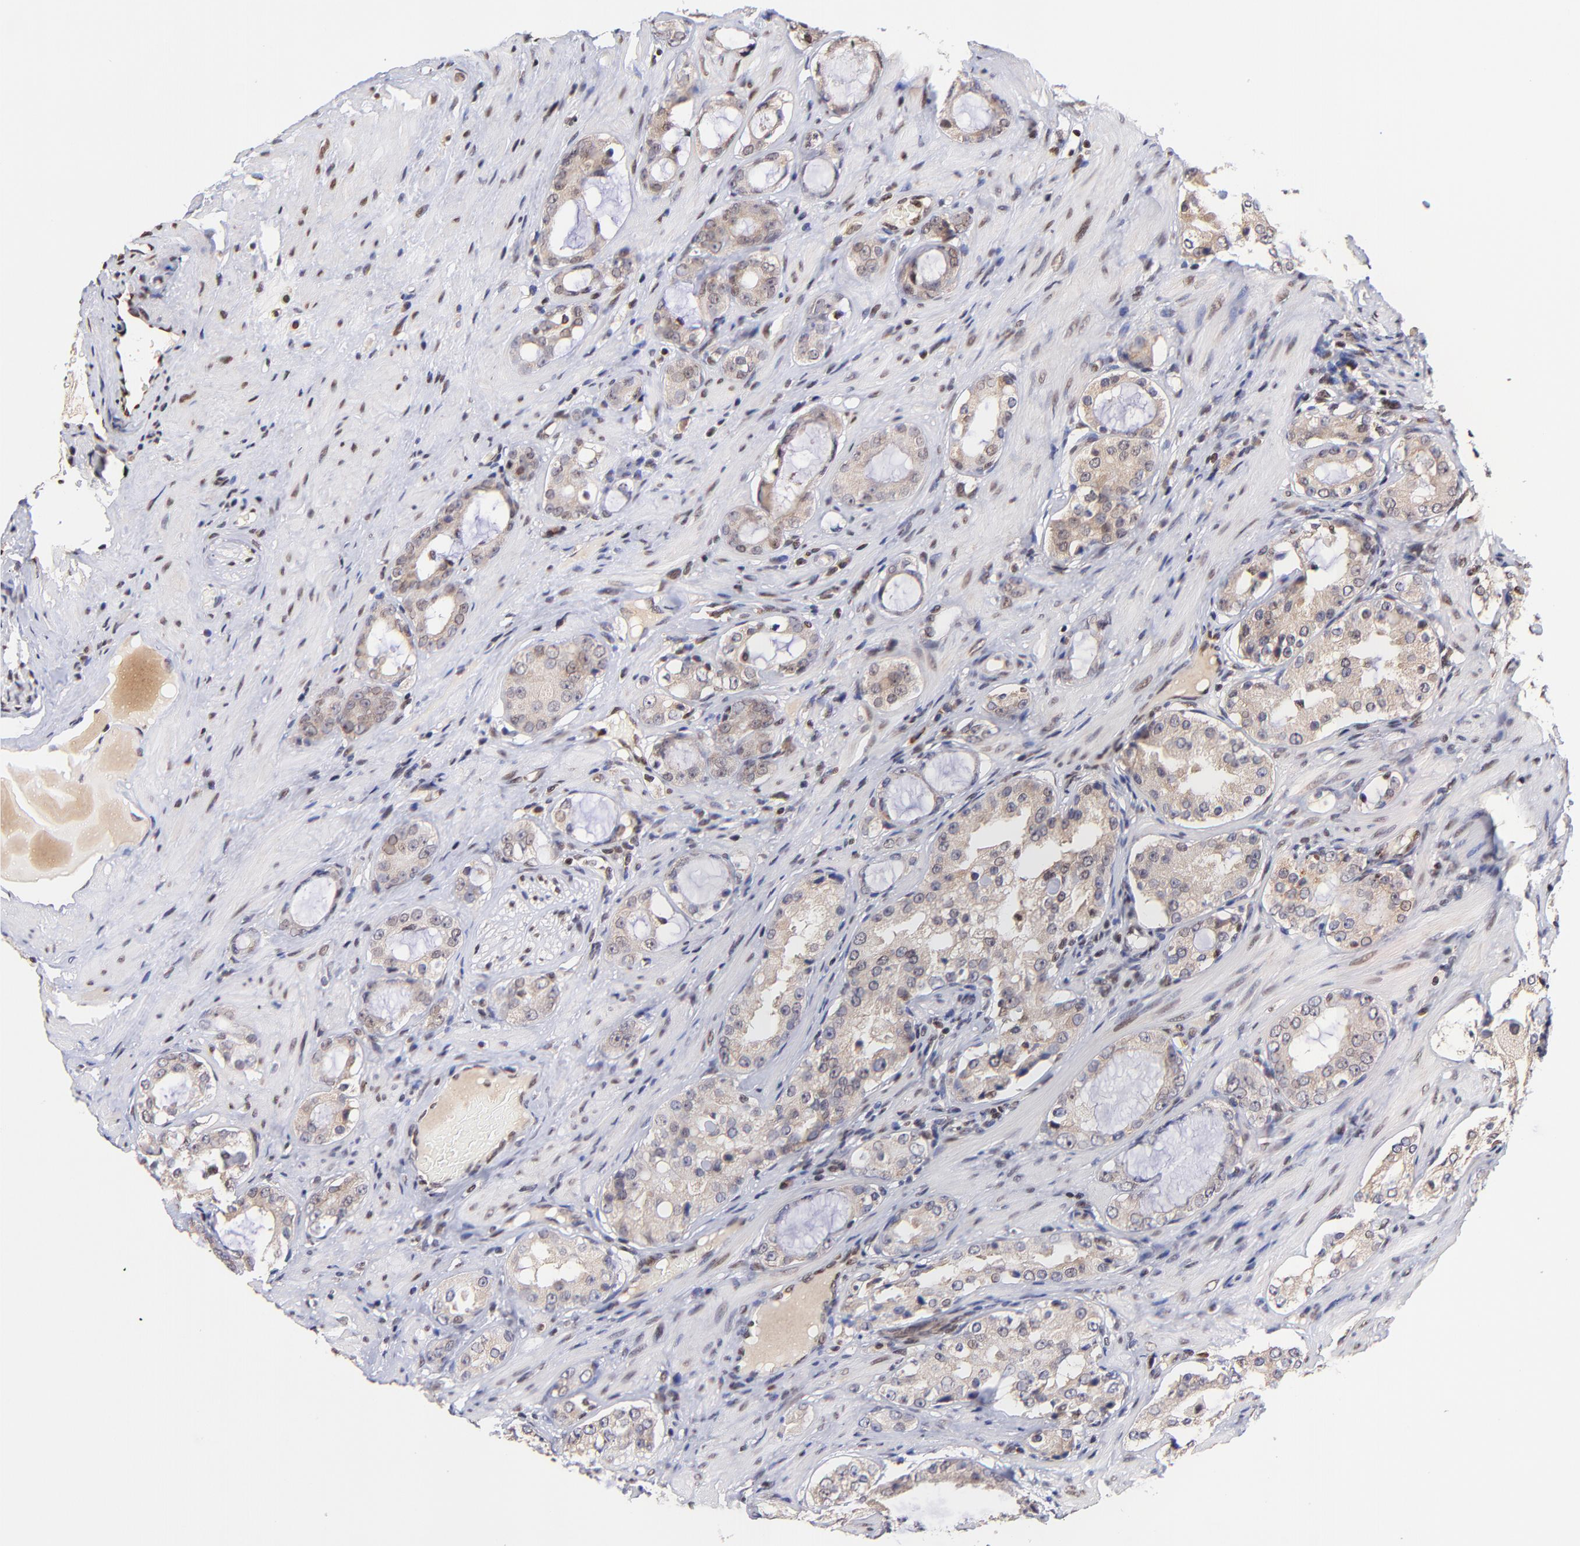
{"staining": {"intensity": "moderate", "quantity": ">75%", "location": "cytoplasmic/membranous"}, "tissue": "prostate cancer", "cell_type": "Tumor cells", "image_type": "cancer", "snomed": [{"axis": "morphology", "description": "Adenocarcinoma, Medium grade"}, {"axis": "topography", "description": "Prostate"}], "caption": "The image reveals staining of medium-grade adenocarcinoma (prostate), revealing moderate cytoplasmic/membranous protein positivity (brown color) within tumor cells.", "gene": "WDR25", "patient": {"sex": "male", "age": 73}}